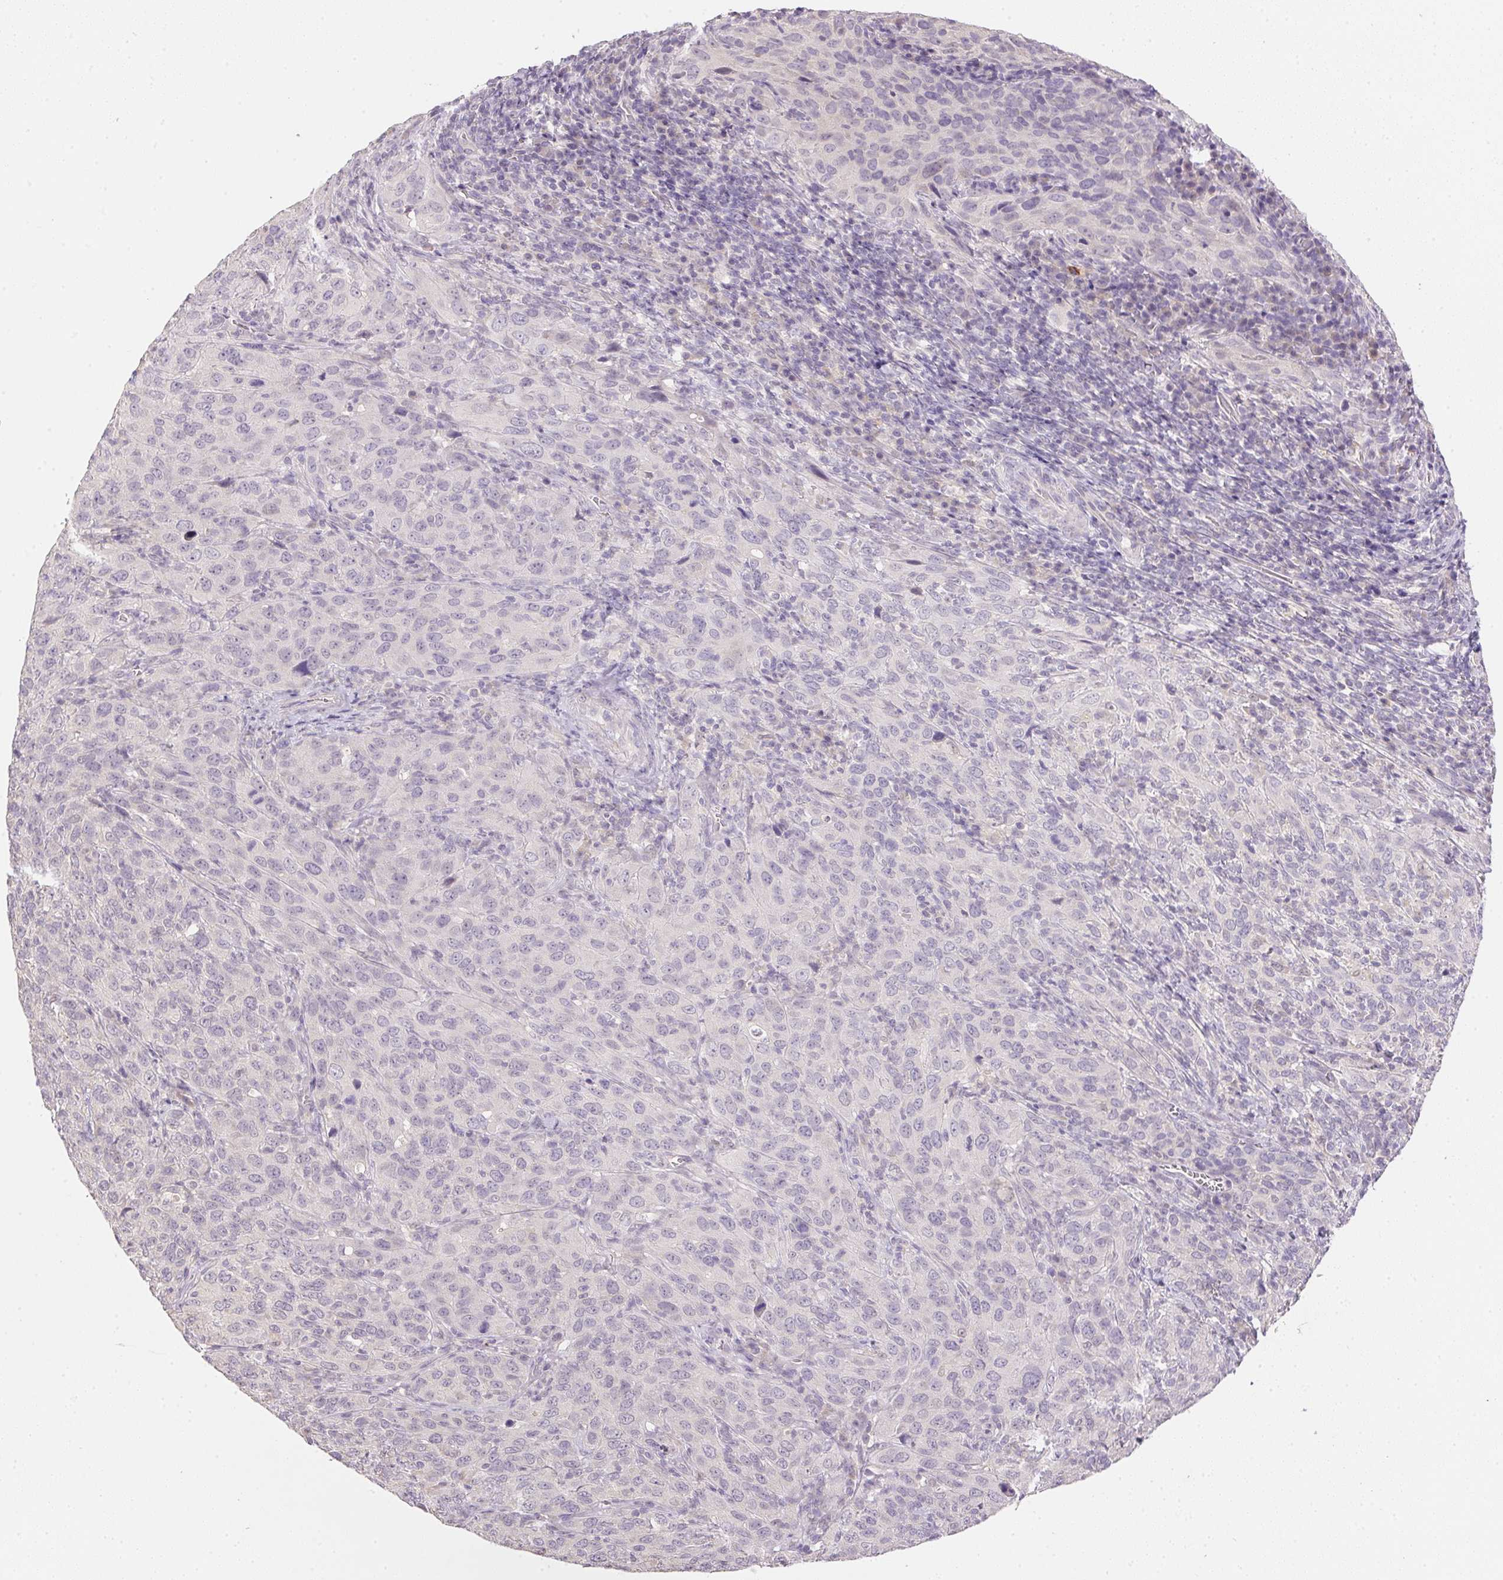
{"staining": {"intensity": "negative", "quantity": "none", "location": "none"}, "tissue": "cervical cancer", "cell_type": "Tumor cells", "image_type": "cancer", "snomed": [{"axis": "morphology", "description": "Normal tissue, NOS"}, {"axis": "morphology", "description": "Squamous cell carcinoma, NOS"}, {"axis": "topography", "description": "Cervix"}], "caption": "Immunohistochemical staining of cervical cancer (squamous cell carcinoma) displays no significant staining in tumor cells. Brightfield microscopy of immunohistochemistry (IHC) stained with DAB (3,3'-diaminobenzidine) (brown) and hematoxylin (blue), captured at high magnification.", "gene": "ALDH8A1", "patient": {"sex": "female", "age": 51}}